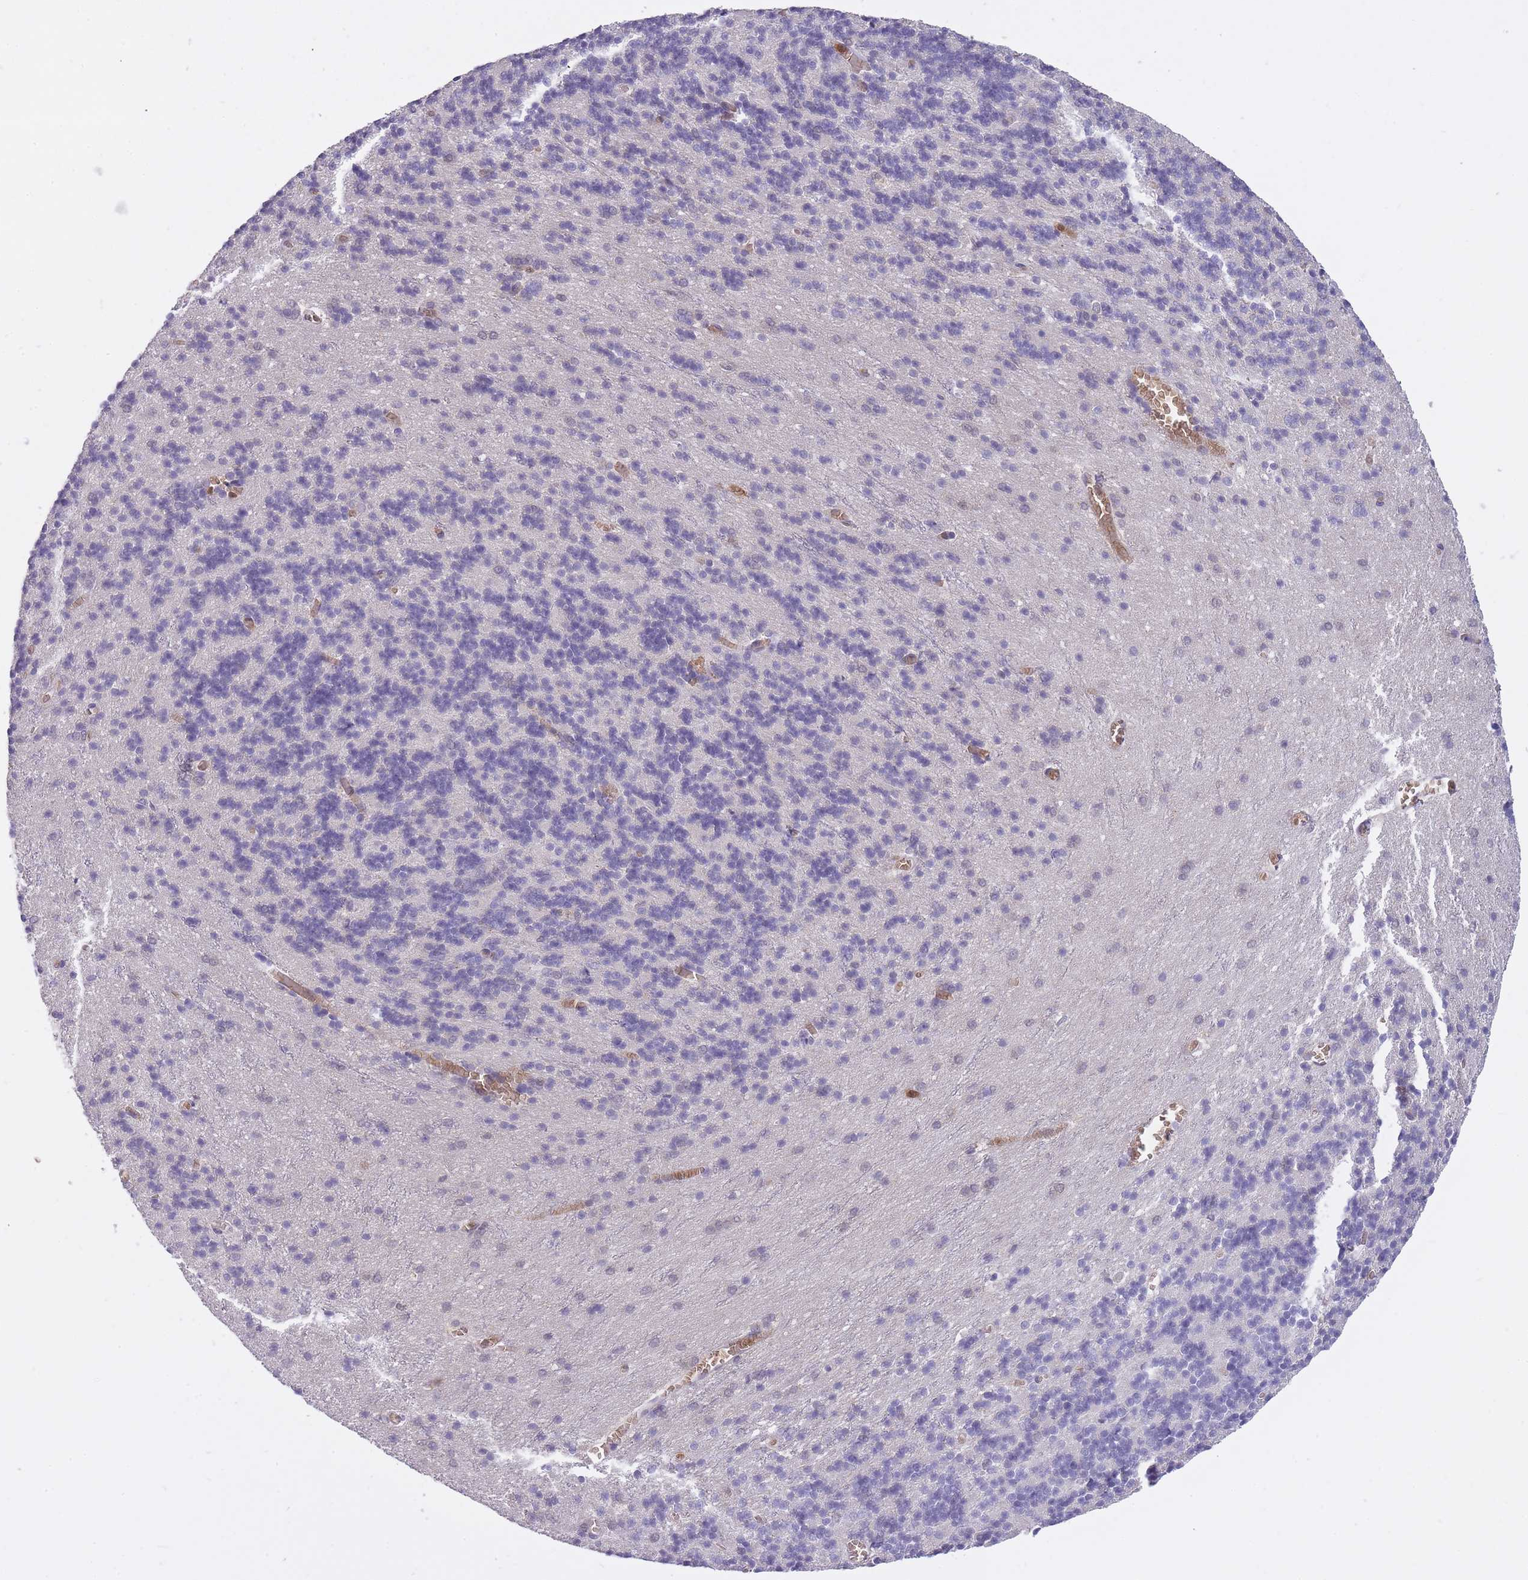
{"staining": {"intensity": "negative", "quantity": "none", "location": "none"}, "tissue": "cerebellum", "cell_type": "Cells in granular layer", "image_type": "normal", "snomed": [{"axis": "morphology", "description": "Normal tissue, NOS"}, {"axis": "topography", "description": "Cerebellum"}], "caption": "This image is of unremarkable cerebellum stained with IHC to label a protein in brown with the nuclei are counter-stained blue. There is no expression in cells in granular layer.", "gene": "CXorf38", "patient": {"sex": "male", "age": 37}}